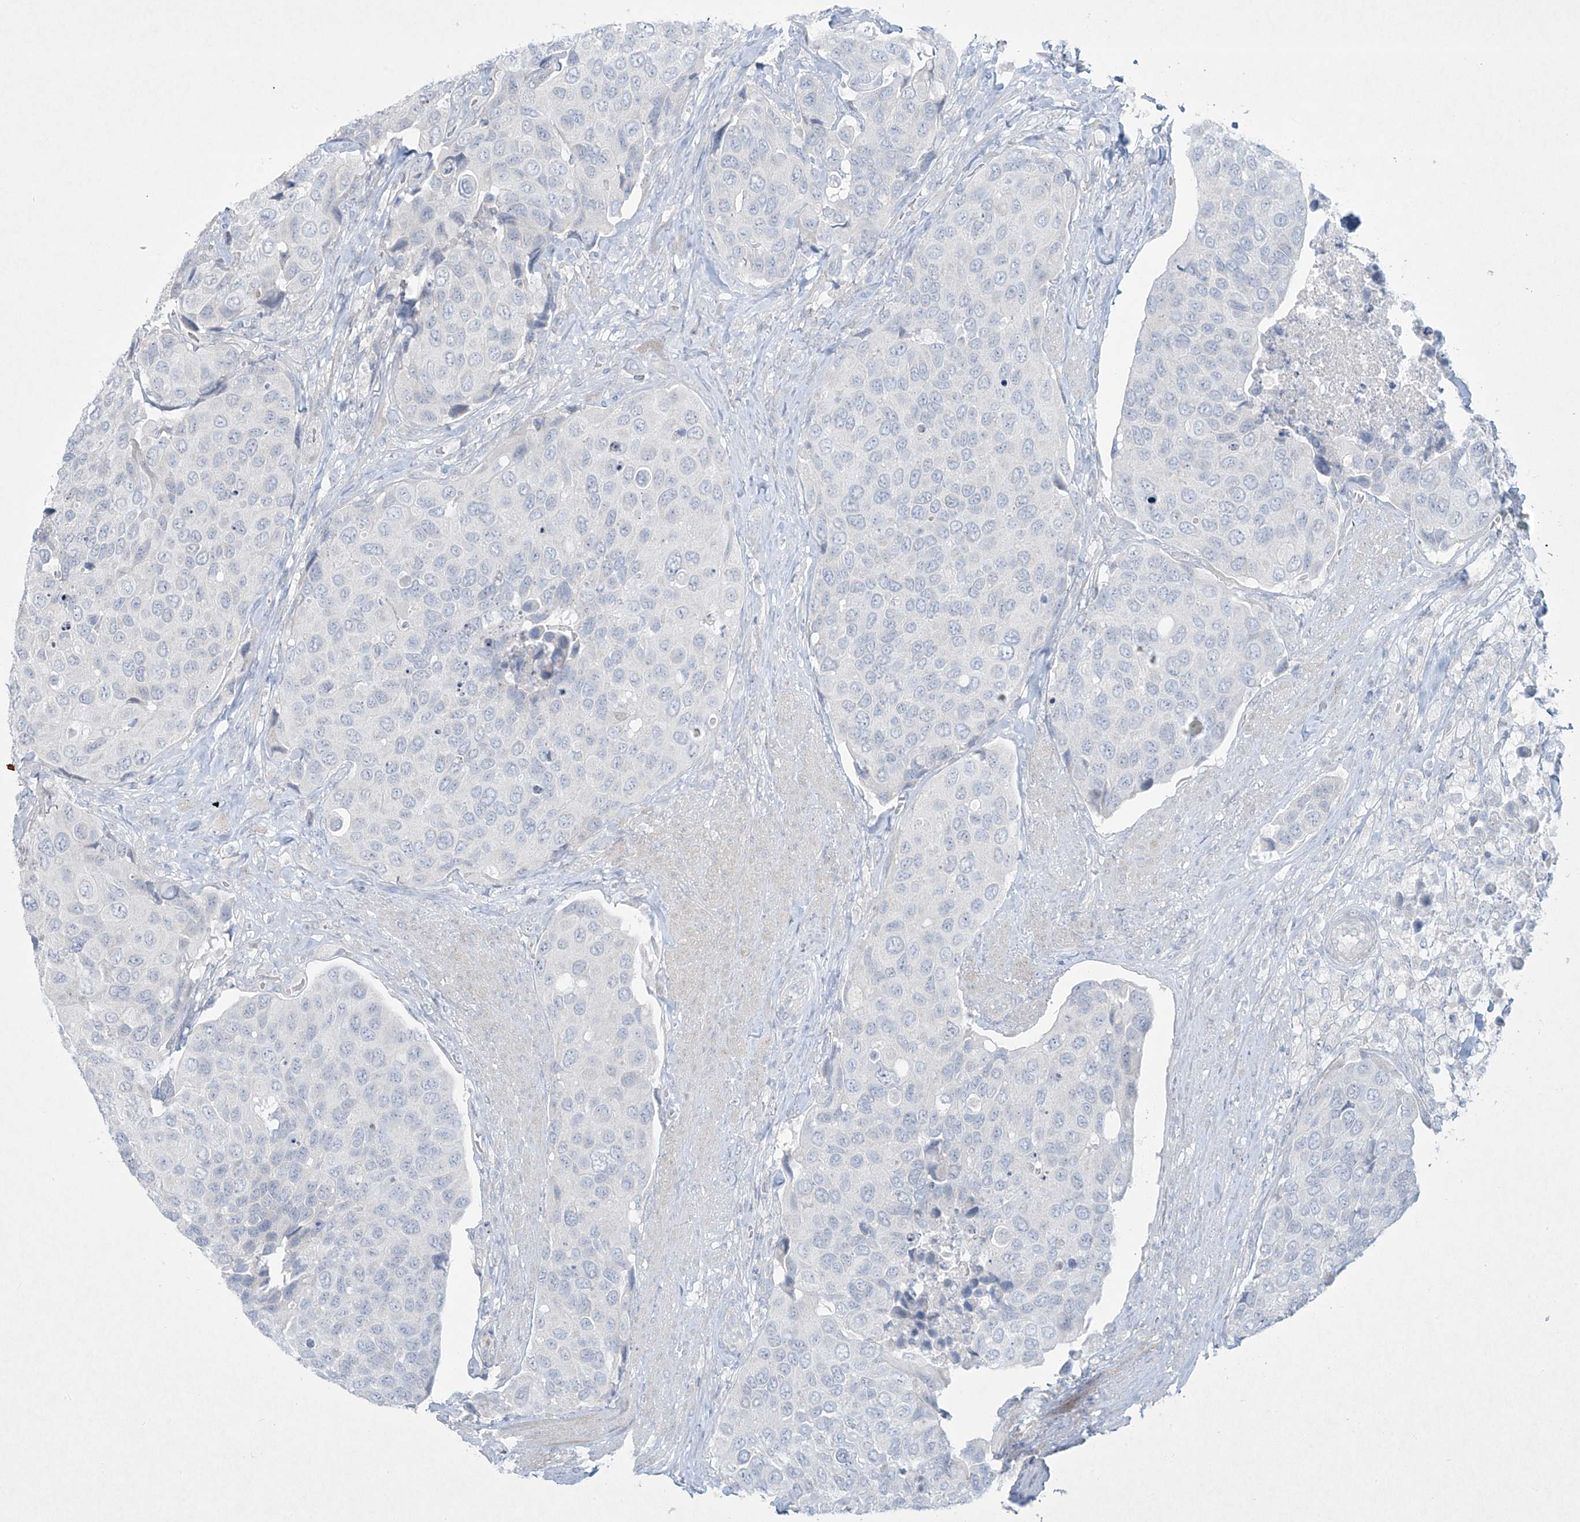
{"staining": {"intensity": "negative", "quantity": "none", "location": "none"}, "tissue": "urothelial cancer", "cell_type": "Tumor cells", "image_type": "cancer", "snomed": [{"axis": "morphology", "description": "Urothelial carcinoma, High grade"}, {"axis": "topography", "description": "Urinary bladder"}], "caption": "Immunohistochemistry of human urothelial cancer exhibits no staining in tumor cells.", "gene": "PAX6", "patient": {"sex": "male", "age": 74}}